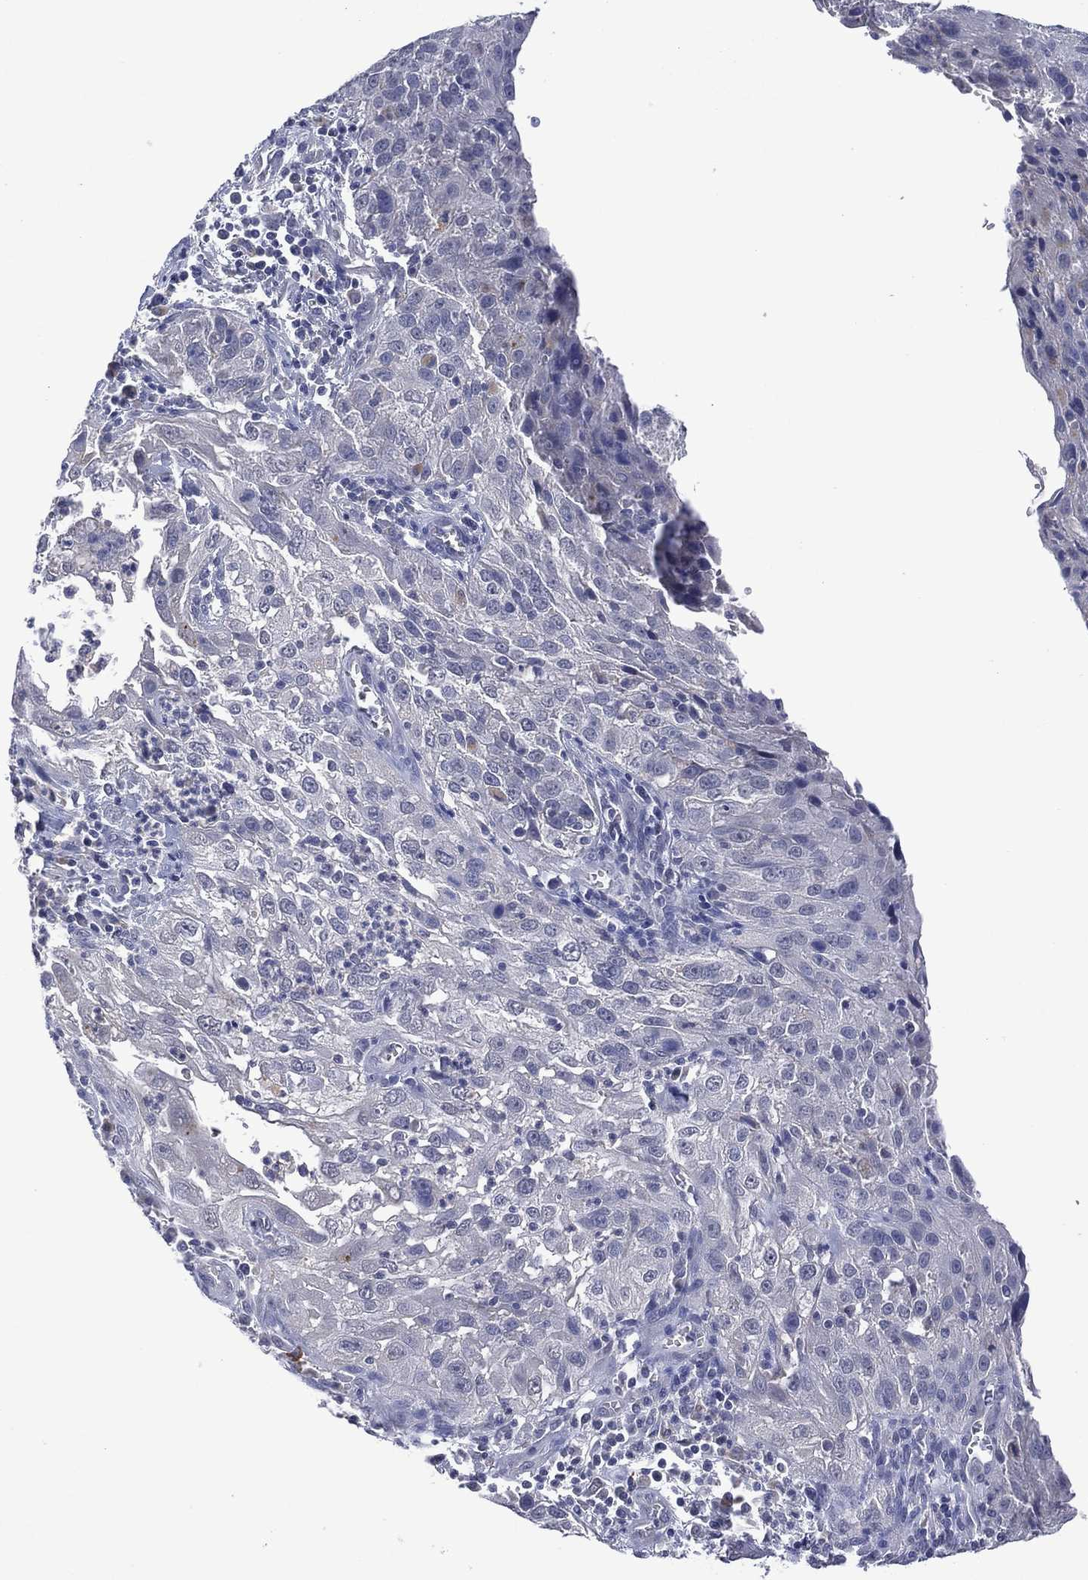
{"staining": {"intensity": "negative", "quantity": "none", "location": "none"}, "tissue": "cervical cancer", "cell_type": "Tumor cells", "image_type": "cancer", "snomed": [{"axis": "morphology", "description": "Squamous cell carcinoma, NOS"}, {"axis": "topography", "description": "Cervix"}], "caption": "This is an immunohistochemistry photomicrograph of human cervical cancer (squamous cell carcinoma). There is no staining in tumor cells.", "gene": "ASB10", "patient": {"sex": "female", "age": 32}}